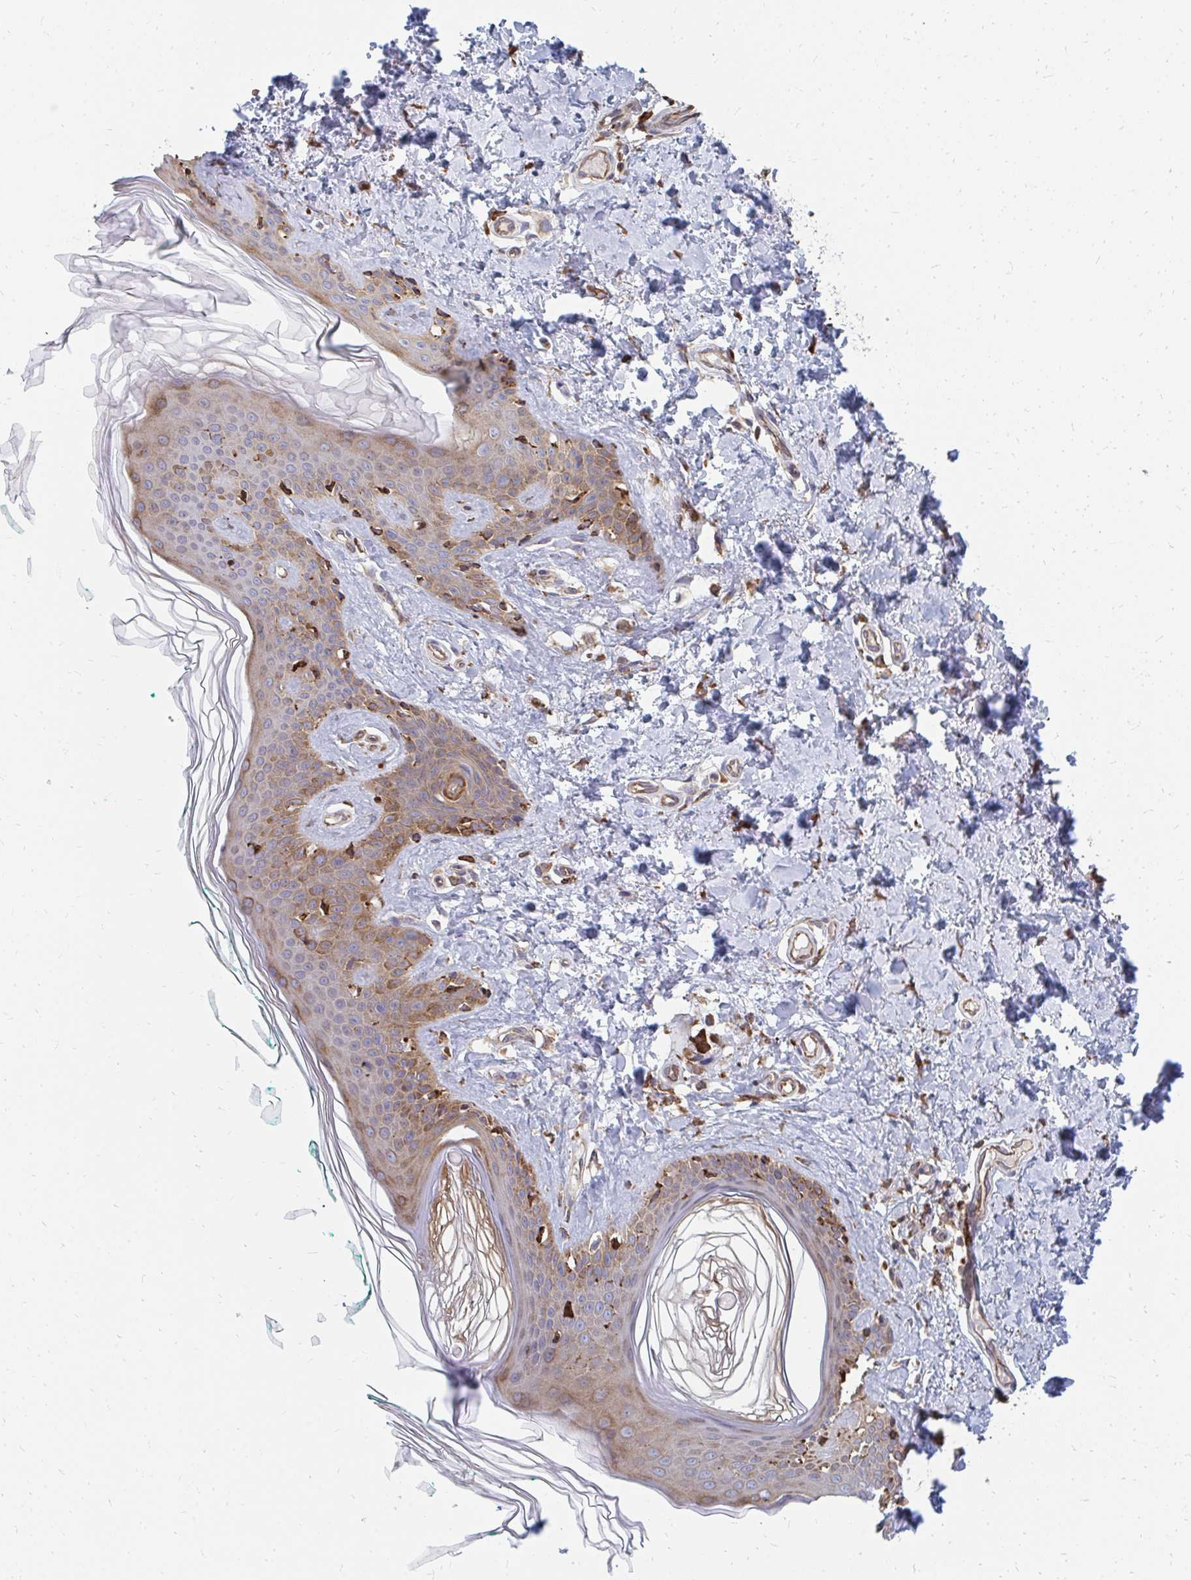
{"staining": {"intensity": "moderate", "quantity": "25%-75%", "location": "cytoplasmic/membranous"}, "tissue": "skin", "cell_type": "Fibroblasts", "image_type": "normal", "snomed": [{"axis": "morphology", "description": "Normal tissue, NOS"}, {"axis": "topography", "description": "Skin"}, {"axis": "topography", "description": "Peripheral nerve tissue"}], "caption": "Fibroblasts exhibit moderate cytoplasmic/membranous staining in approximately 25%-75% of cells in normal skin. The staining is performed using DAB brown chromogen to label protein expression. The nuclei are counter-stained blue using hematoxylin.", "gene": "PPP1R13L", "patient": {"sex": "female", "age": 45}}